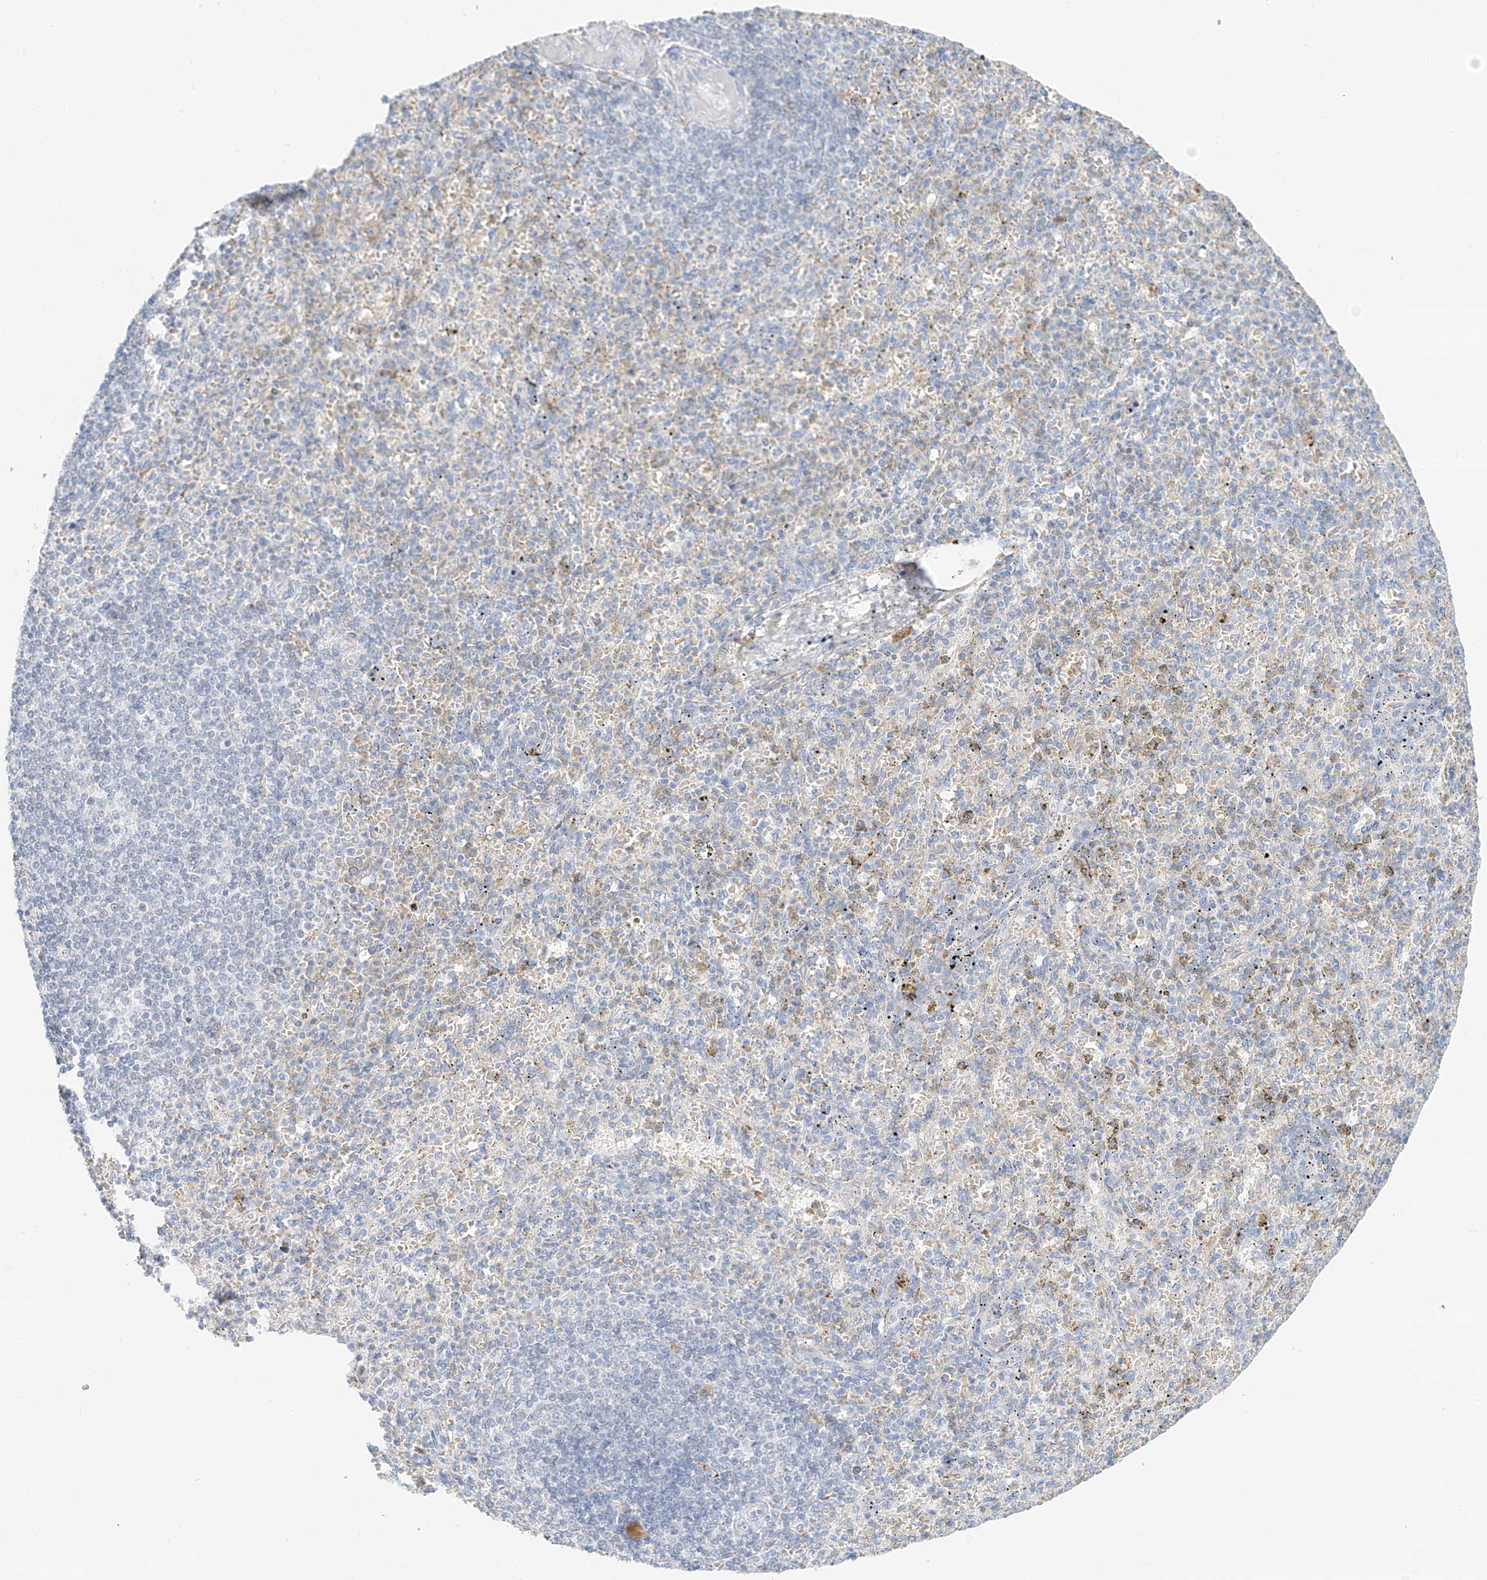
{"staining": {"intensity": "weak", "quantity": "<25%", "location": "cytoplasmic/membranous"}, "tissue": "spleen", "cell_type": "Cells in red pulp", "image_type": "normal", "snomed": [{"axis": "morphology", "description": "Normal tissue, NOS"}, {"axis": "topography", "description": "Spleen"}], "caption": "IHC photomicrograph of benign human spleen stained for a protein (brown), which demonstrates no expression in cells in red pulp. (Immunohistochemistry (ihc), brightfield microscopy, high magnification).", "gene": "PGC", "patient": {"sex": "female", "age": 74}}